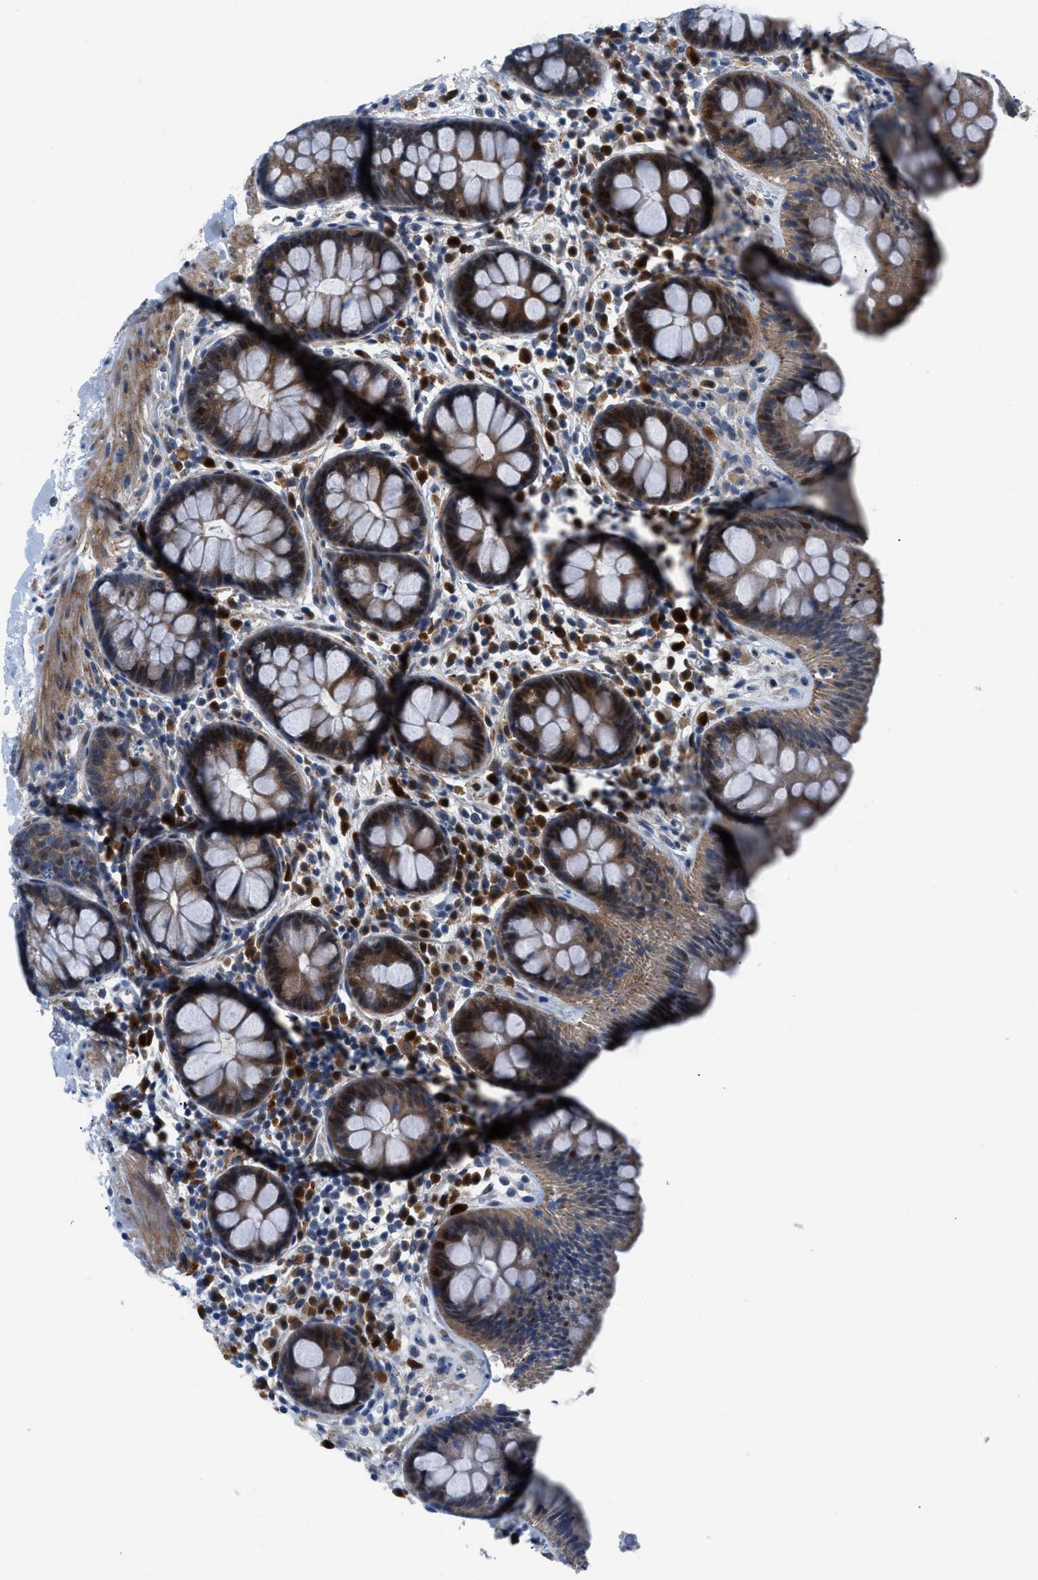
{"staining": {"intensity": "weak", "quantity": "25%-75%", "location": "cytoplasmic/membranous"}, "tissue": "colon", "cell_type": "Endothelial cells", "image_type": "normal", "snomed": [{"axis": "morphology", "description": "Normal tissue, NOS"}, {"axis": "topography", "description": "Colon"}], "caption": "Weak cytoplasmic/membranous protein staining is seen in approximately 25%-75% of endothelial cells in colon. Using DAB (brown) and hematoxylin (blue) stains, captured at high magnification using brightfield microscopy.", "gene": "UAP1", "patient": {"sex": "female", "age": 80}}